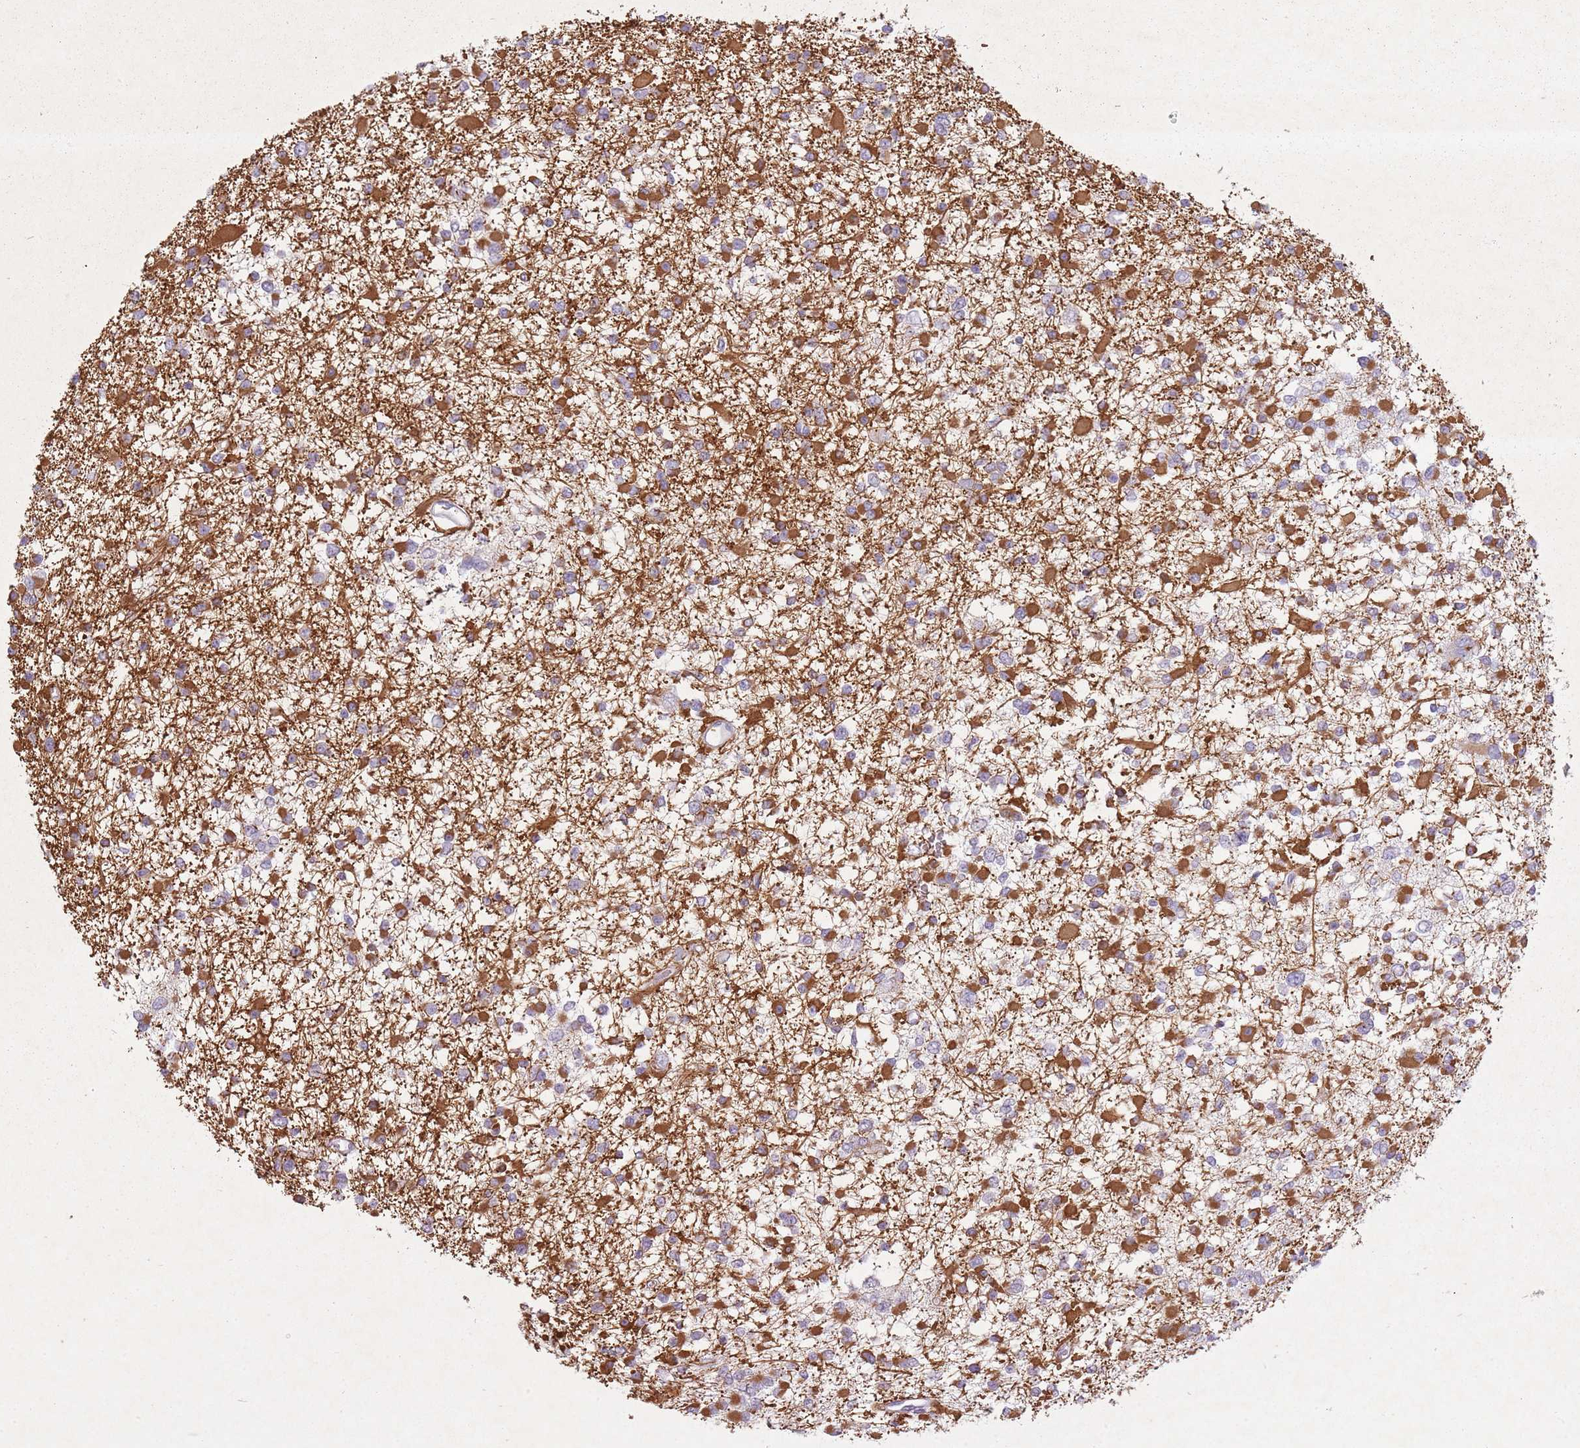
{"staining": {"intensity": "moderate", "quantity": "25%-75%", "location": "cytoplasmic/membranous"}, "tissue": "glioma", "cell_type": "Tumor cells", "image_type": "cancer", "snomed": [{"axis": "morphology", "description": "Glioma, malignant, Low grade"}, {"axis": "topography", "description": "Brain"}], "caption": "Malignant low-grade glioma stained for a protein (brown) displays moderate cytoplasmic/membranous positive positivity in approximately 25%-75% of tumor cells.", "gene": "FAM43B", "patient": {"sex": "female", "age": 22}}